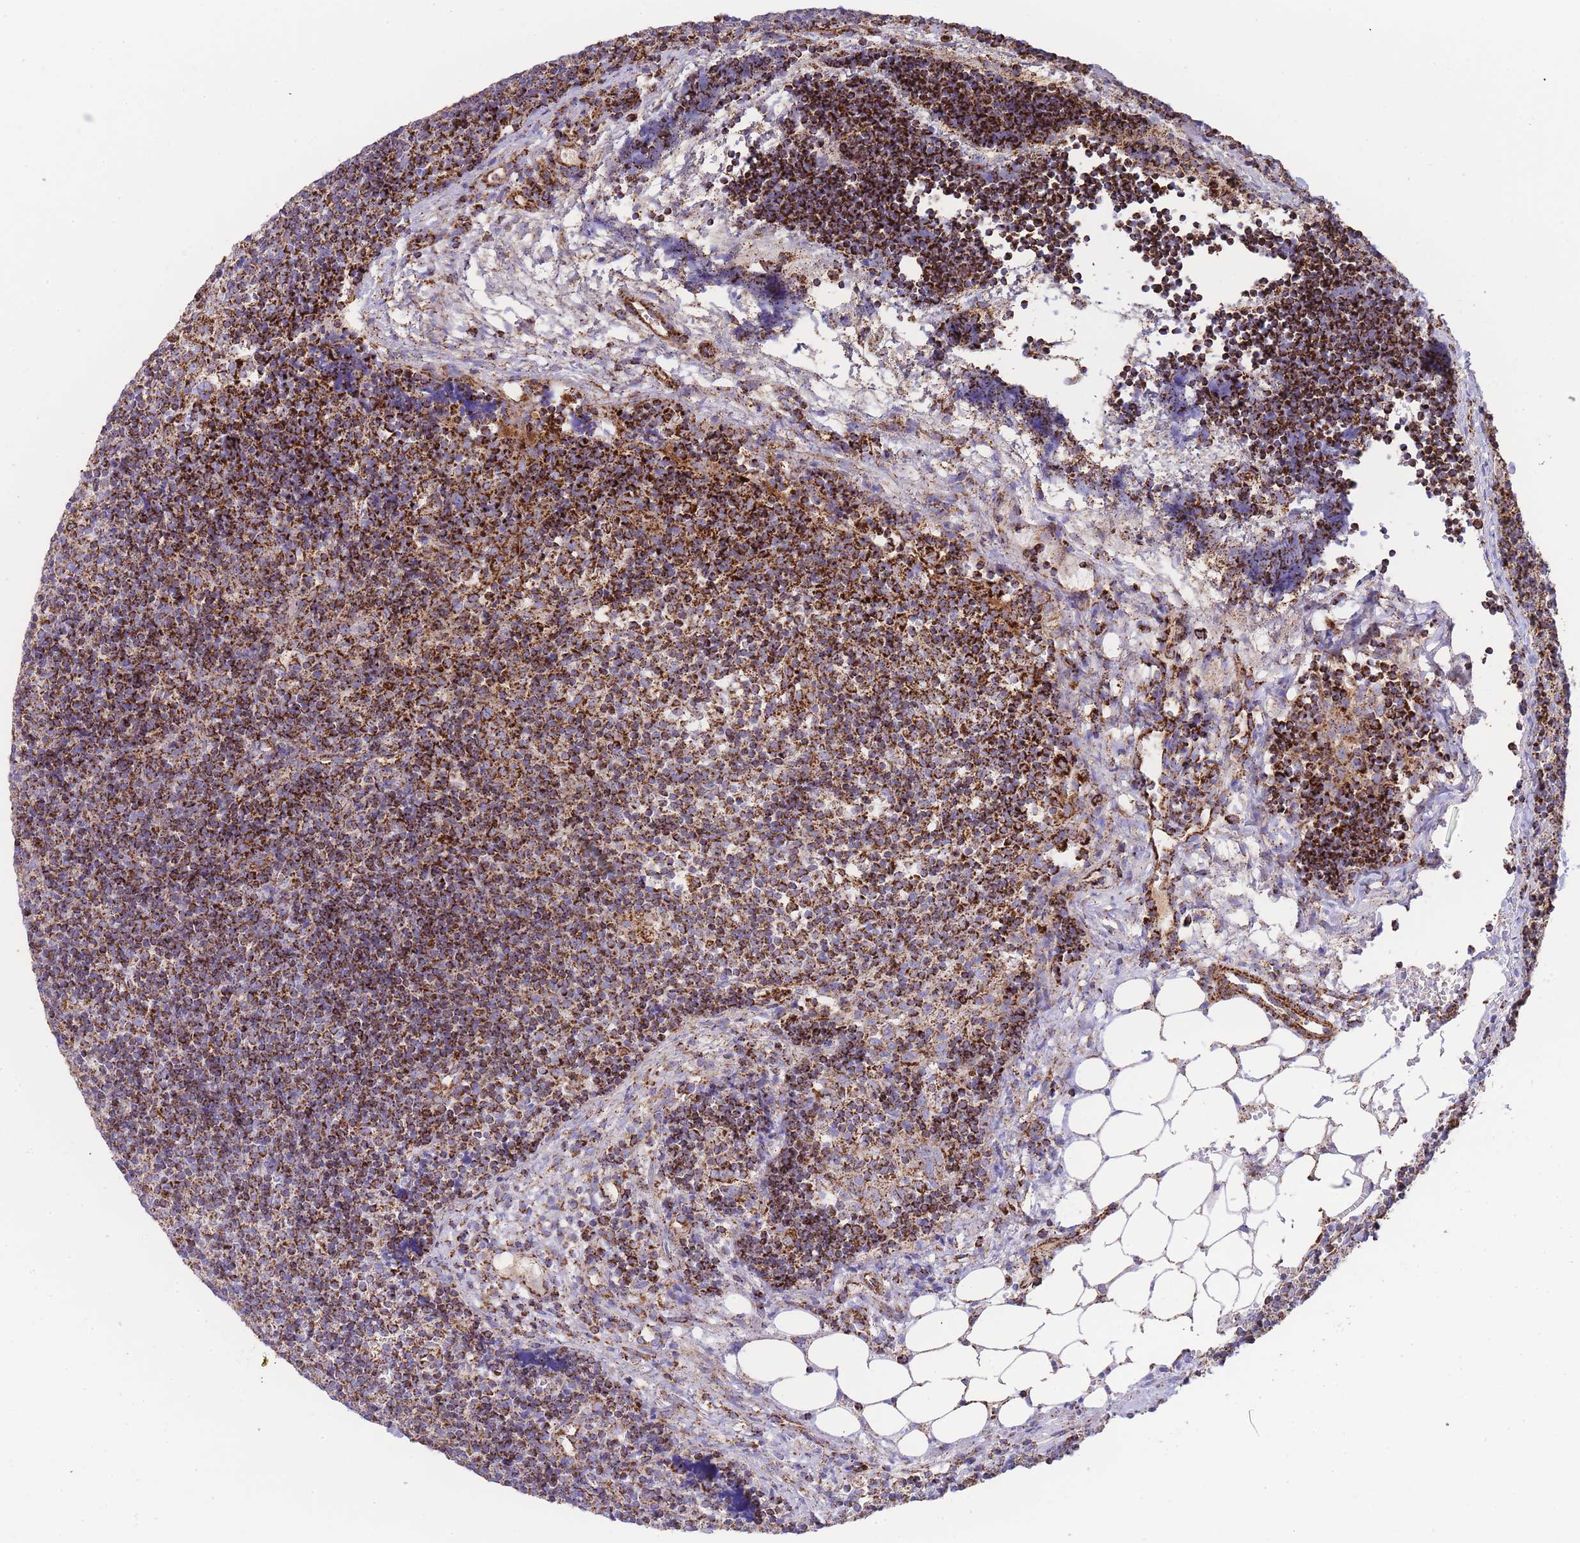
{"staining": {"intensity": "strong", "quantity": ">75%", "location": "cytoplasmic/membranous"}, "tissue": "lymph node", "cell_type": "Germinal center cells", "image_type": "normal", "snomed": [{"axis": "morphology", "description": "Normal tissue, NOS"}, {"axis": "topography", "description": "Lymph node"}], "caption": "Lymph node was stained to show a protein in brown. There is high levels of strong cytoplasmic/membranous positivity in about >75% of germinal center cells. (Stains: DAB in brown, nuclei in blue, Microscopy: brightfield microscopy at high magnification).", "gene": "GSTM1", "patient": {"sex": "female", "age": 30}}